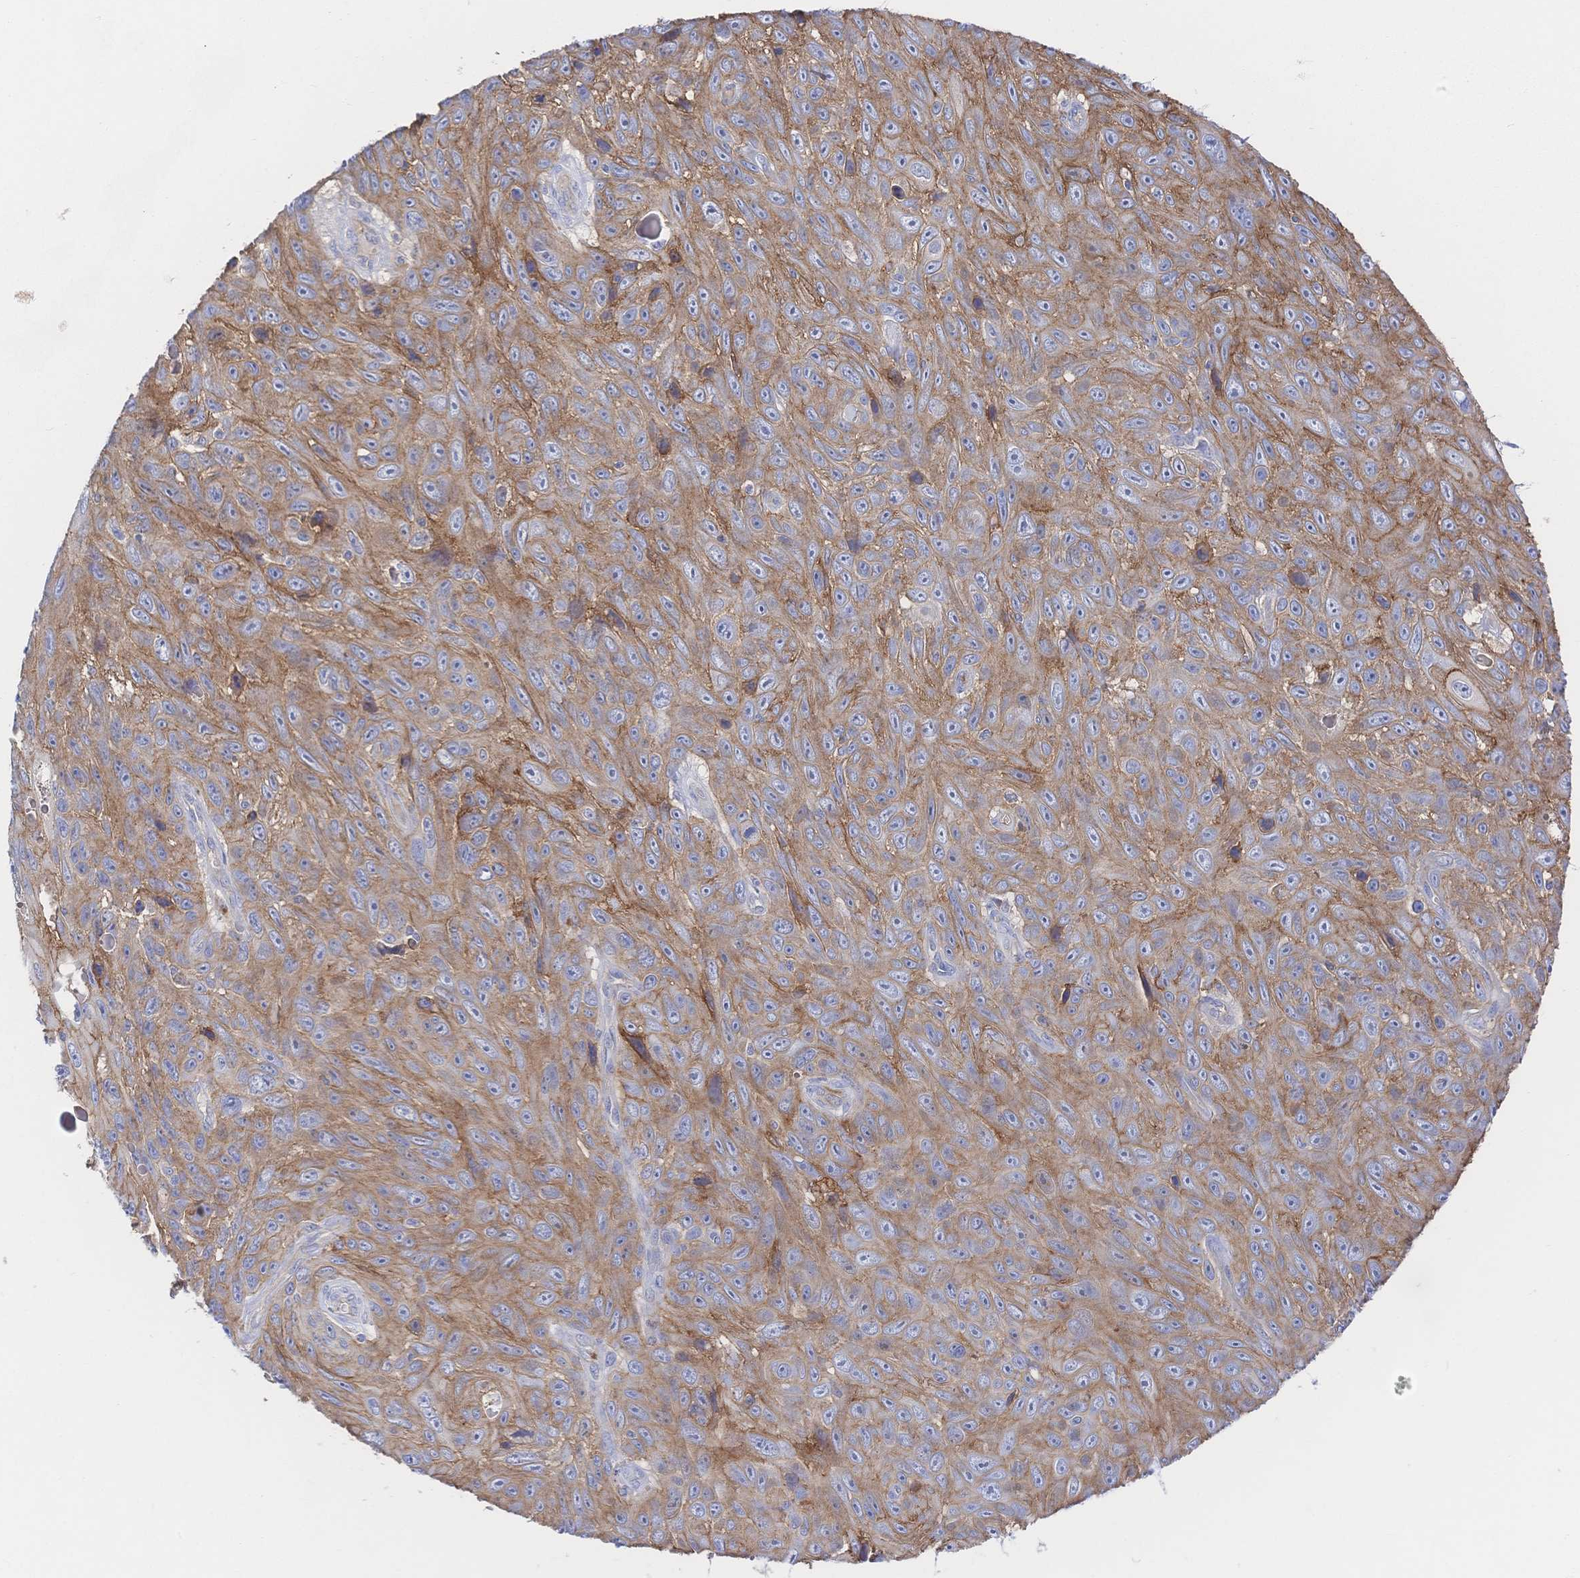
{"staining": {"intensity": "moderate", "quantity": ">75%", "location": "cytoplasmic/membranous"}, "tissue": "skin cancer", "cell_type": "Tumor cells", "image_type": "cancer", "snomed": [{"axis": "morphology", "description": "Squamous cell carcinoma, NOS"}, {"axis": "topography", "description": "Skin"}], "caption": "An IHC image of tumor tissue is shown. Protein staining in brown labels moderate cytoplasmic/membranous positivity in skin cancer (squamous cell carcinoma) within tumor cells.", "gene": "F11R", "patient": {"sex": "male", "age": 82}}